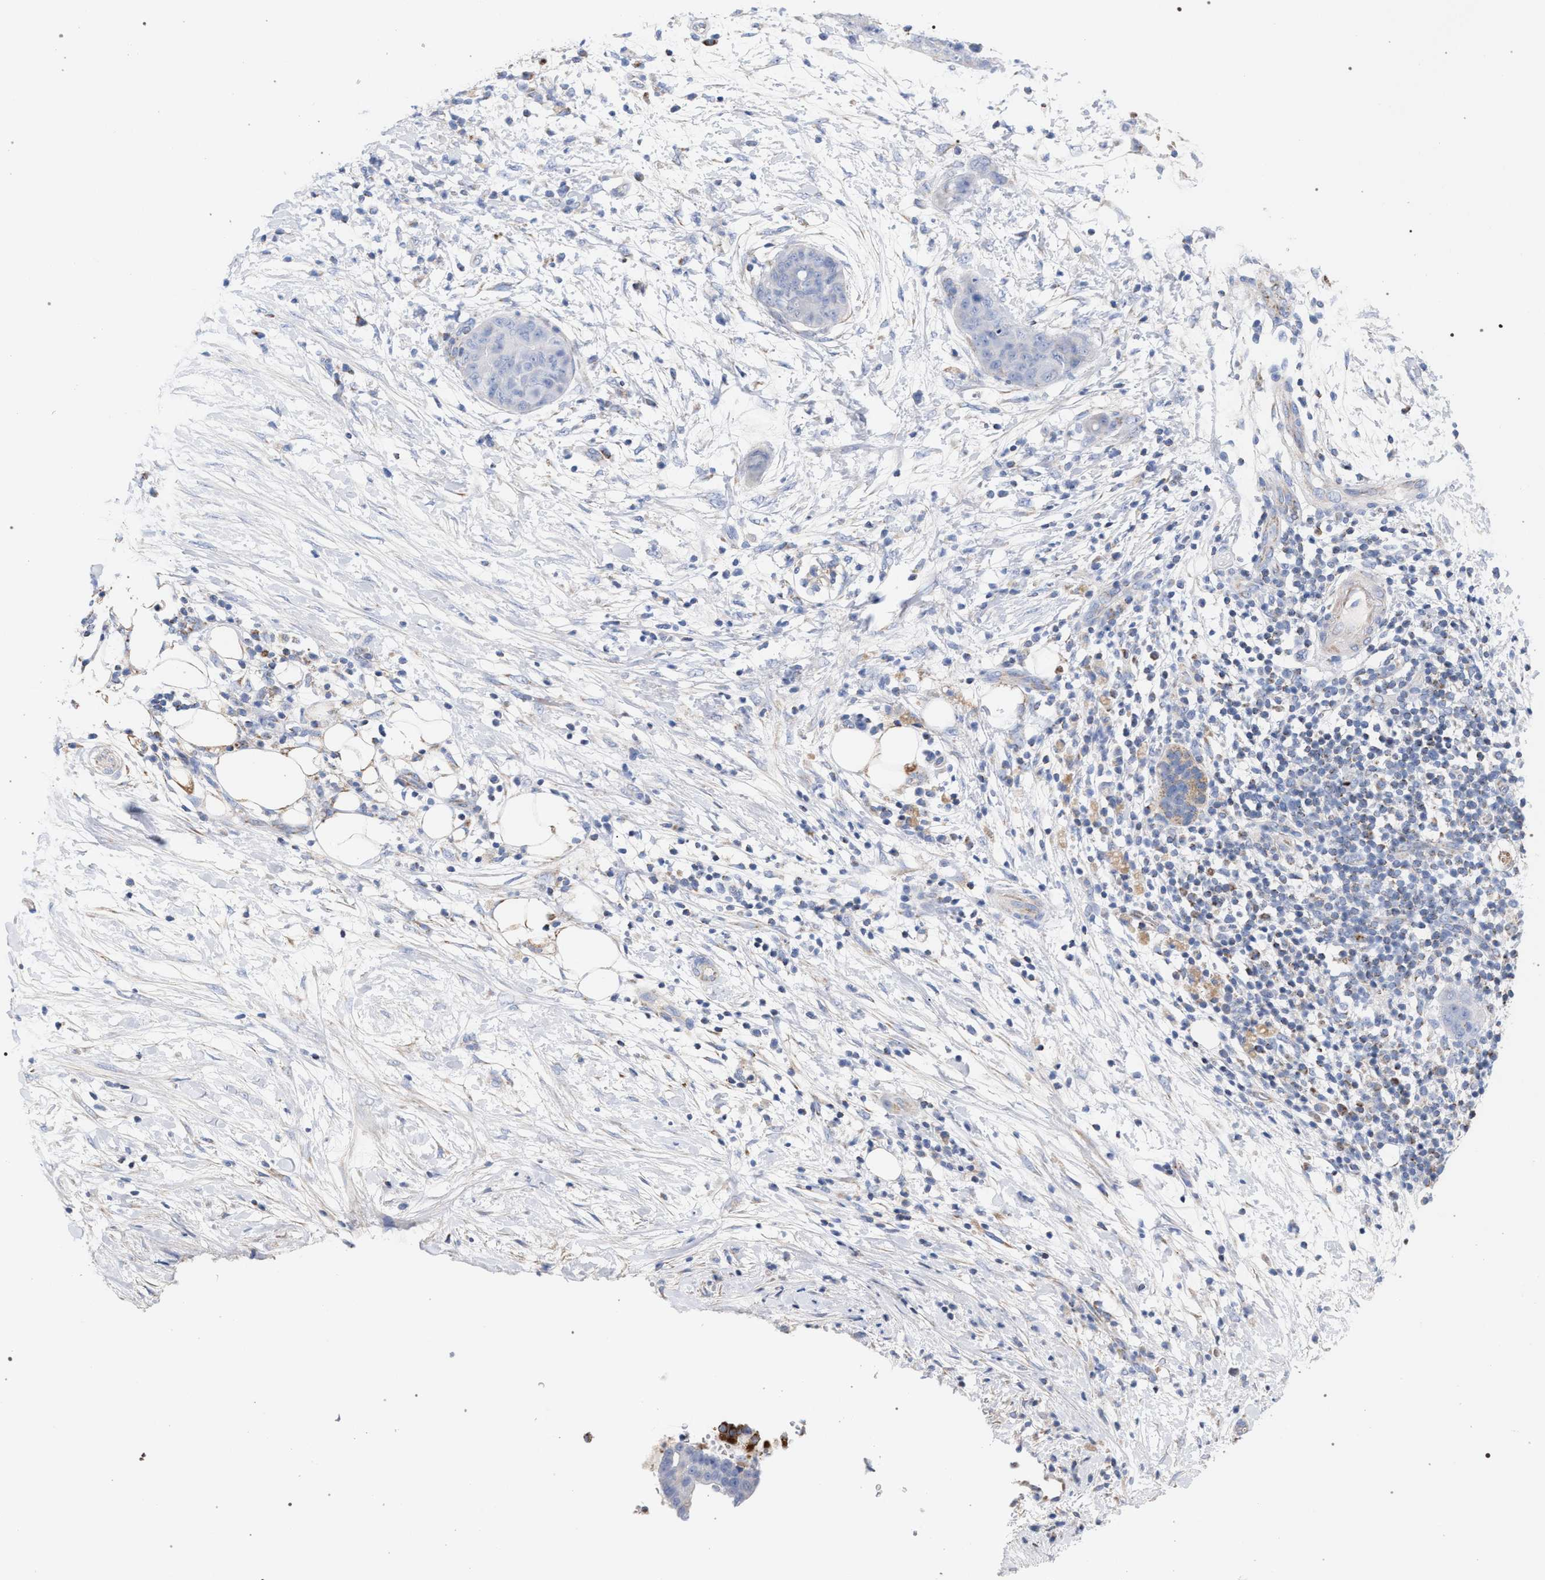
{"staining": {"intensity": "negative", "quantity": "none", "location": "none"}, "tissue": "pancreatic cancer", "cell_type": "Tumor cells", "image_type": "cancer", "snomed": [{"axis": "morphology", "description": "Adenocarcinoma, NOS"}, {"axis": "topography", "description": "Pancreas"}], "caption": "Immunohistochemical staining of pancreatic cancer displays no significant positivity in tumor cells.", "gene": "ECI2", "patient": {"sex": "female", "age": 78}}